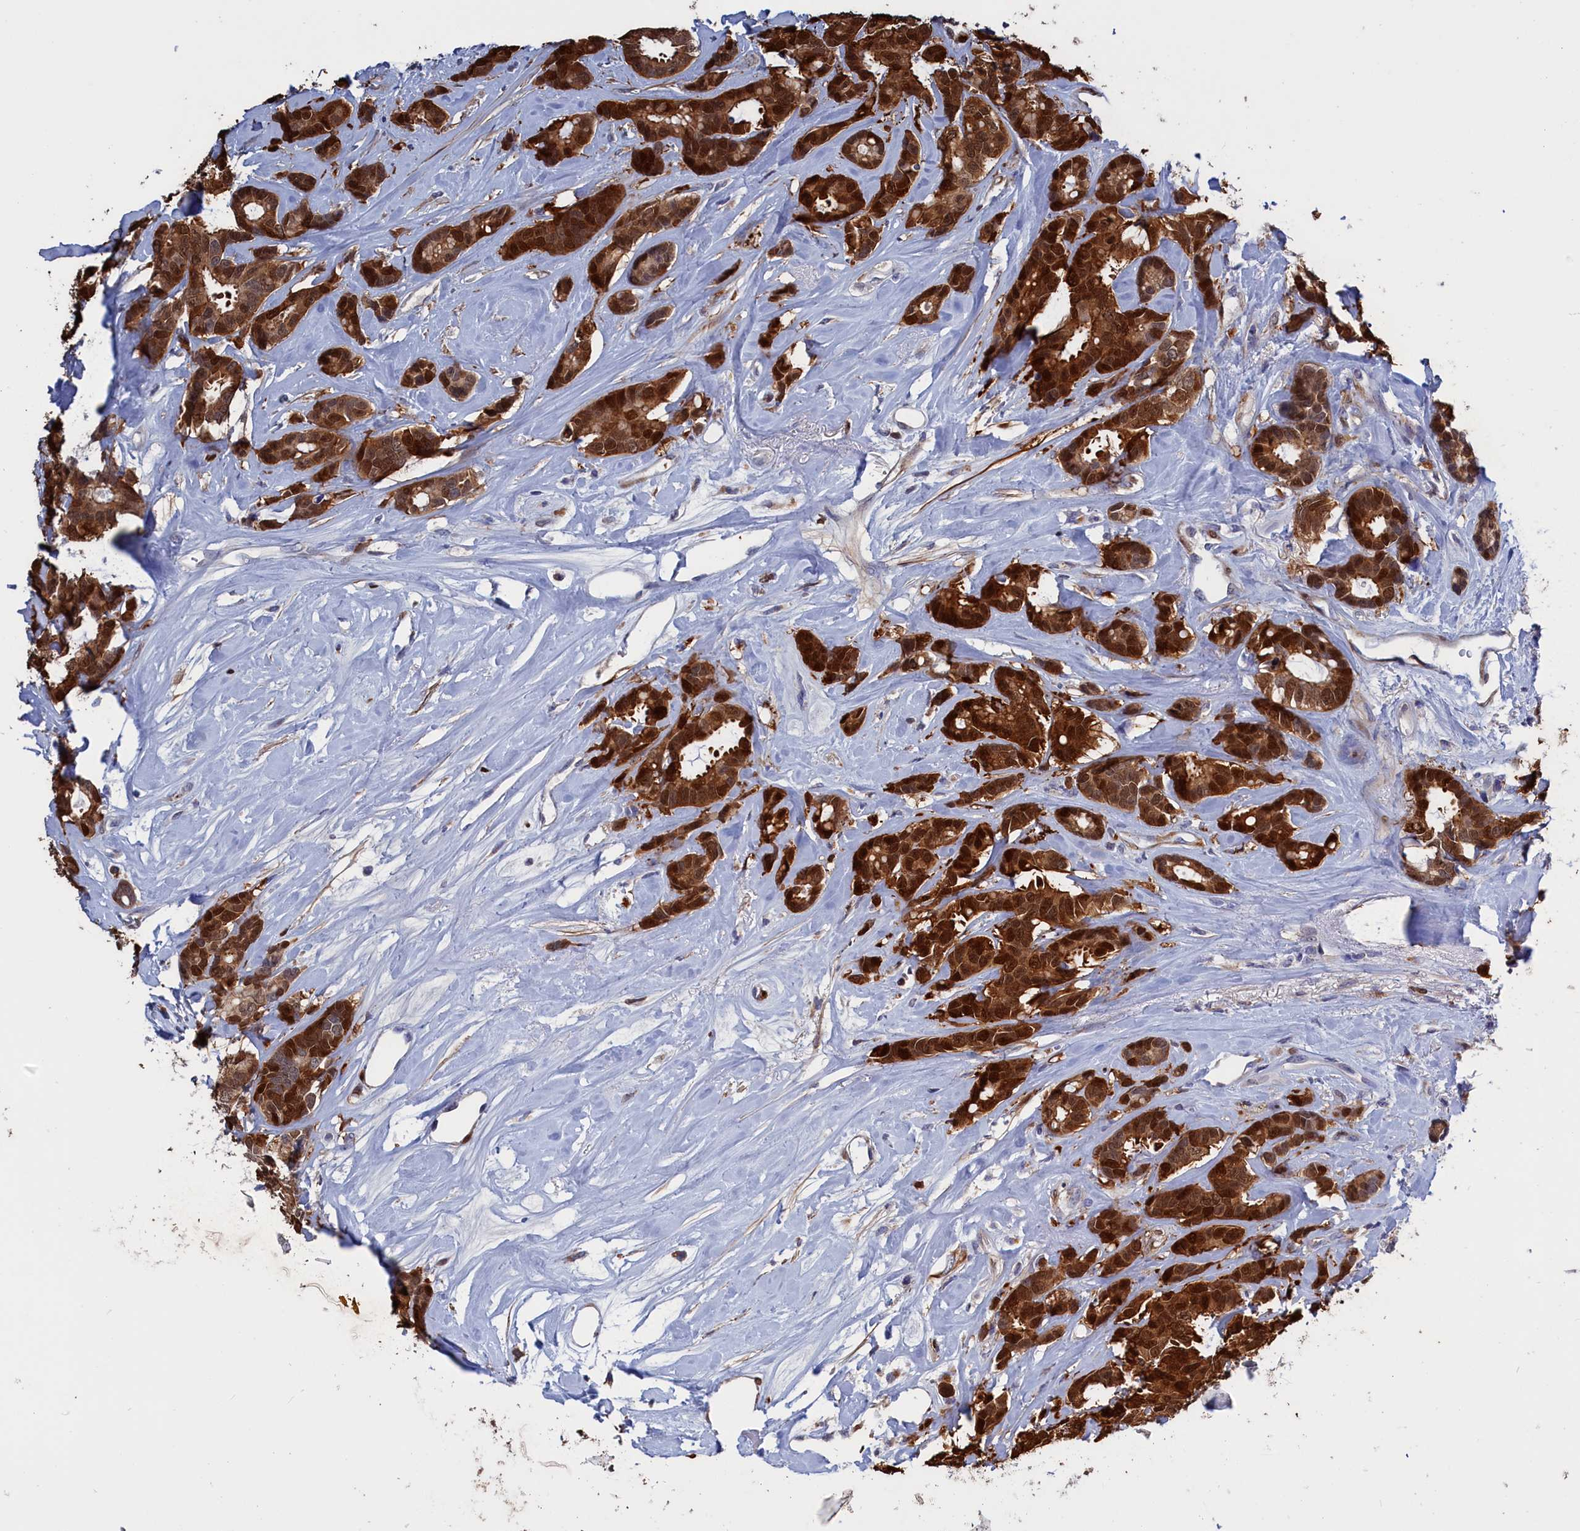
{"staining": {"intensity": "strong", "quantity": ">75%", "location": "cytoplasmic/membranous,nuclear"}, "tissue": "breast cancer", "cell_type": "Tumor cells", "image_type": "cancer", "snomed": [{"axis": "morphology", "description": "Duct carcinoma"}, {"axis": "topography", "description": "Breast"}], "caption": "This photomicrograph displays breast cancer (infiltrating ductal carcinoma) stained with immunohistochemistry to label a protein in brown. The cytoplasmic/membranous and nuclear of tumor cells show strong positivity for the protein. Nuclei are counter-stained blue.", "gene": "CRIP1", "patient": {"sex": "female", "age": 87}}